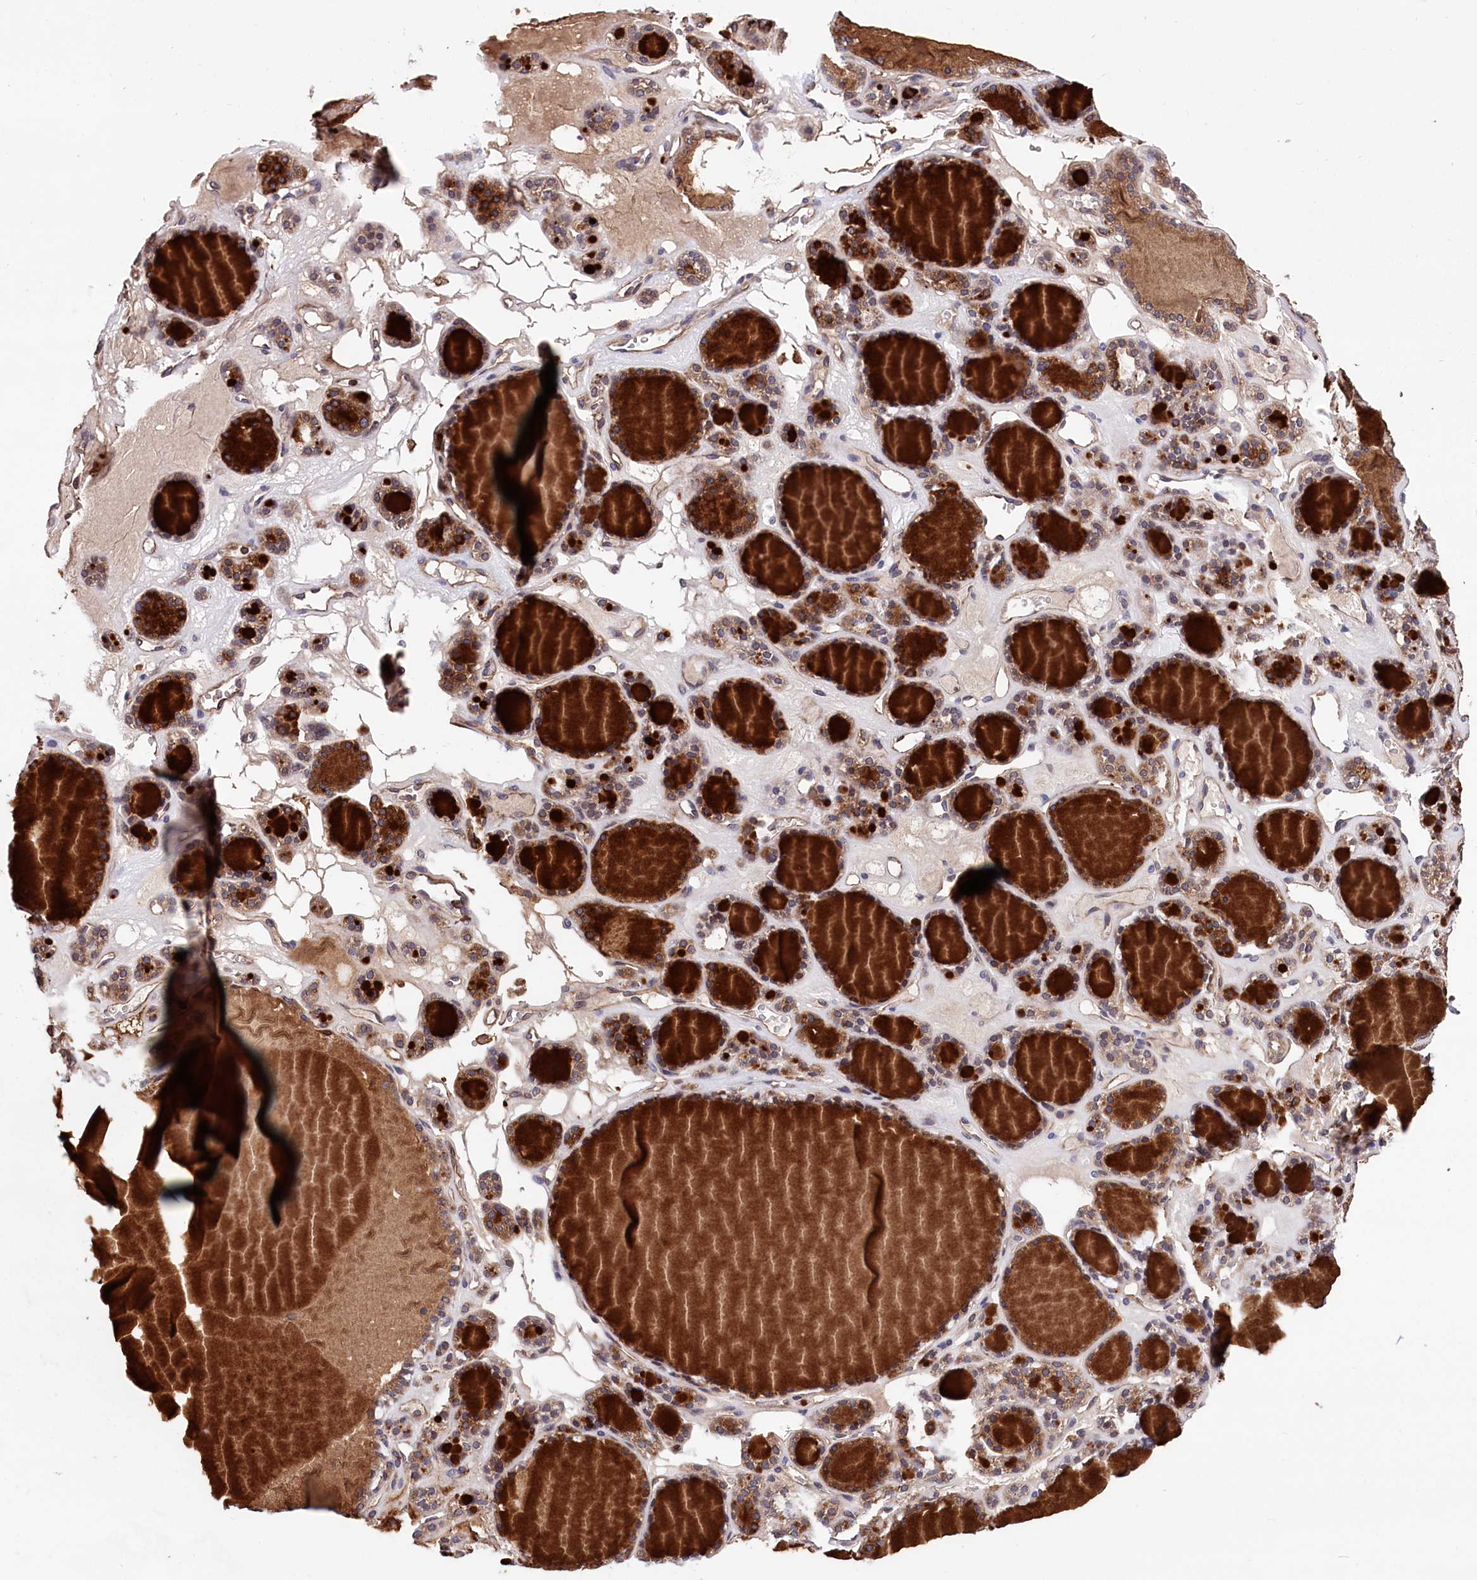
{"staining": {"intensity": "weak", "quantity": "25%-75%", "location": "cytoplasmic/membranous"}, "tissue": "thyroid gland", "cell_type": "Glandular cells", "image_type": "normal", "snomed": [{"axis": "morphology", "description": "Normal tissue, NOS"}, {"axis": "topography", "description": "Thyroid gland"}], "caption": "The micrograph demonstrates a brown stain indicating the presence of a protein in the cytoplasmic/membranous of glandular cells in thyroid gland. (Brightfield microscopy of DAB IHC at high magnification).", "gene": "DPP3", "patient": {"sex": "female", "age": 28}}